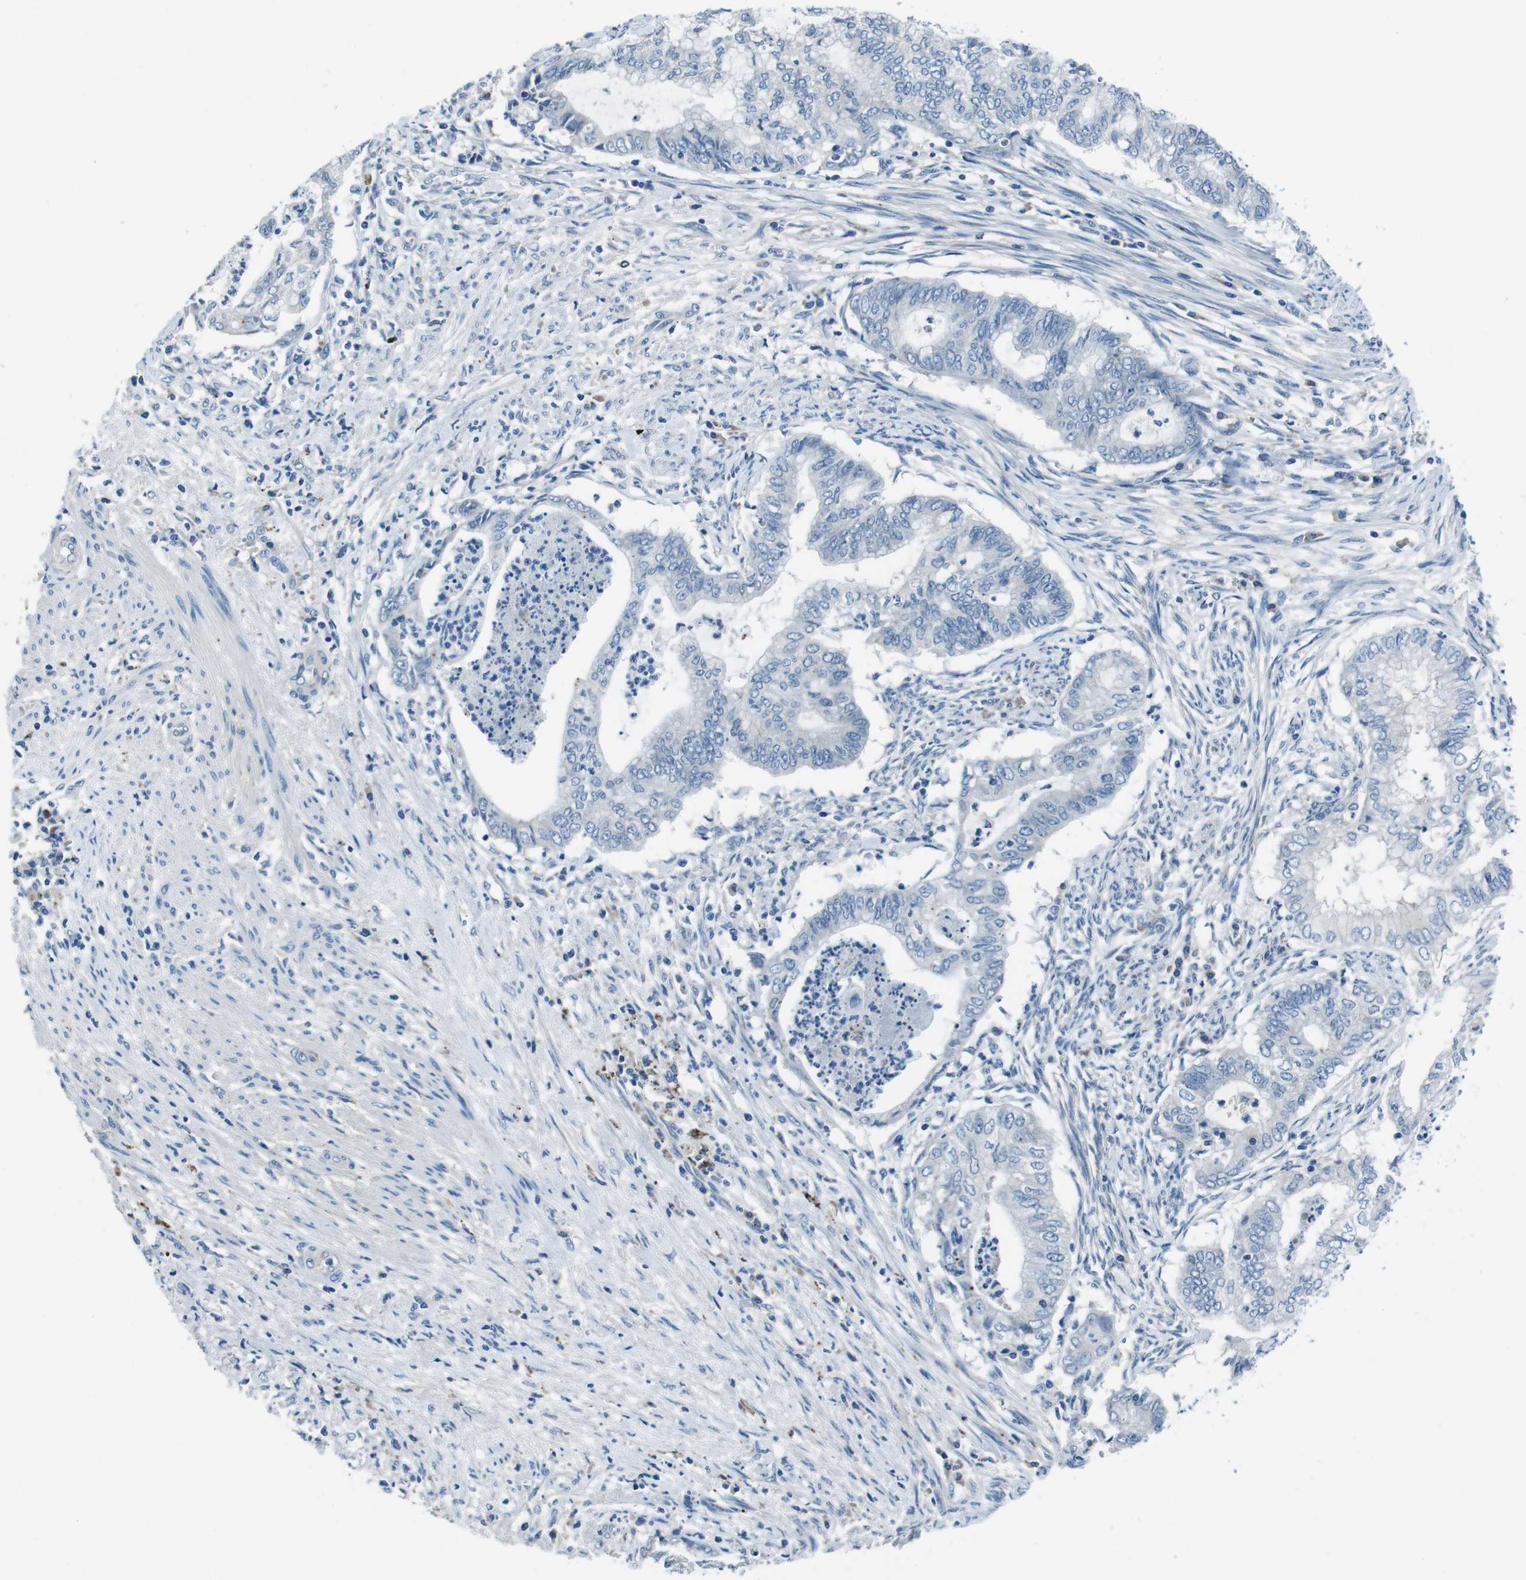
{"staining": {"intensity": "negative", "quantity": "none", "location": "none"}, "tissue": "endometrial cancer", "cell_type": "Tumor cells", "image_type": "cancer", "snomed": [{"axis": "morphology", "description": "Necrosis, NOS"}, {"axis": "morphology", "description": "Adenocarcinoma, NOS"}, {"axis": "topography", "description": "Endometrium"}], "caption": "Protein analysis of endometrial adenocarcinoma shows no significant staining in tumor cells.", "gene": "TULP3", "patient": {"sex": "female", "age": 79}}